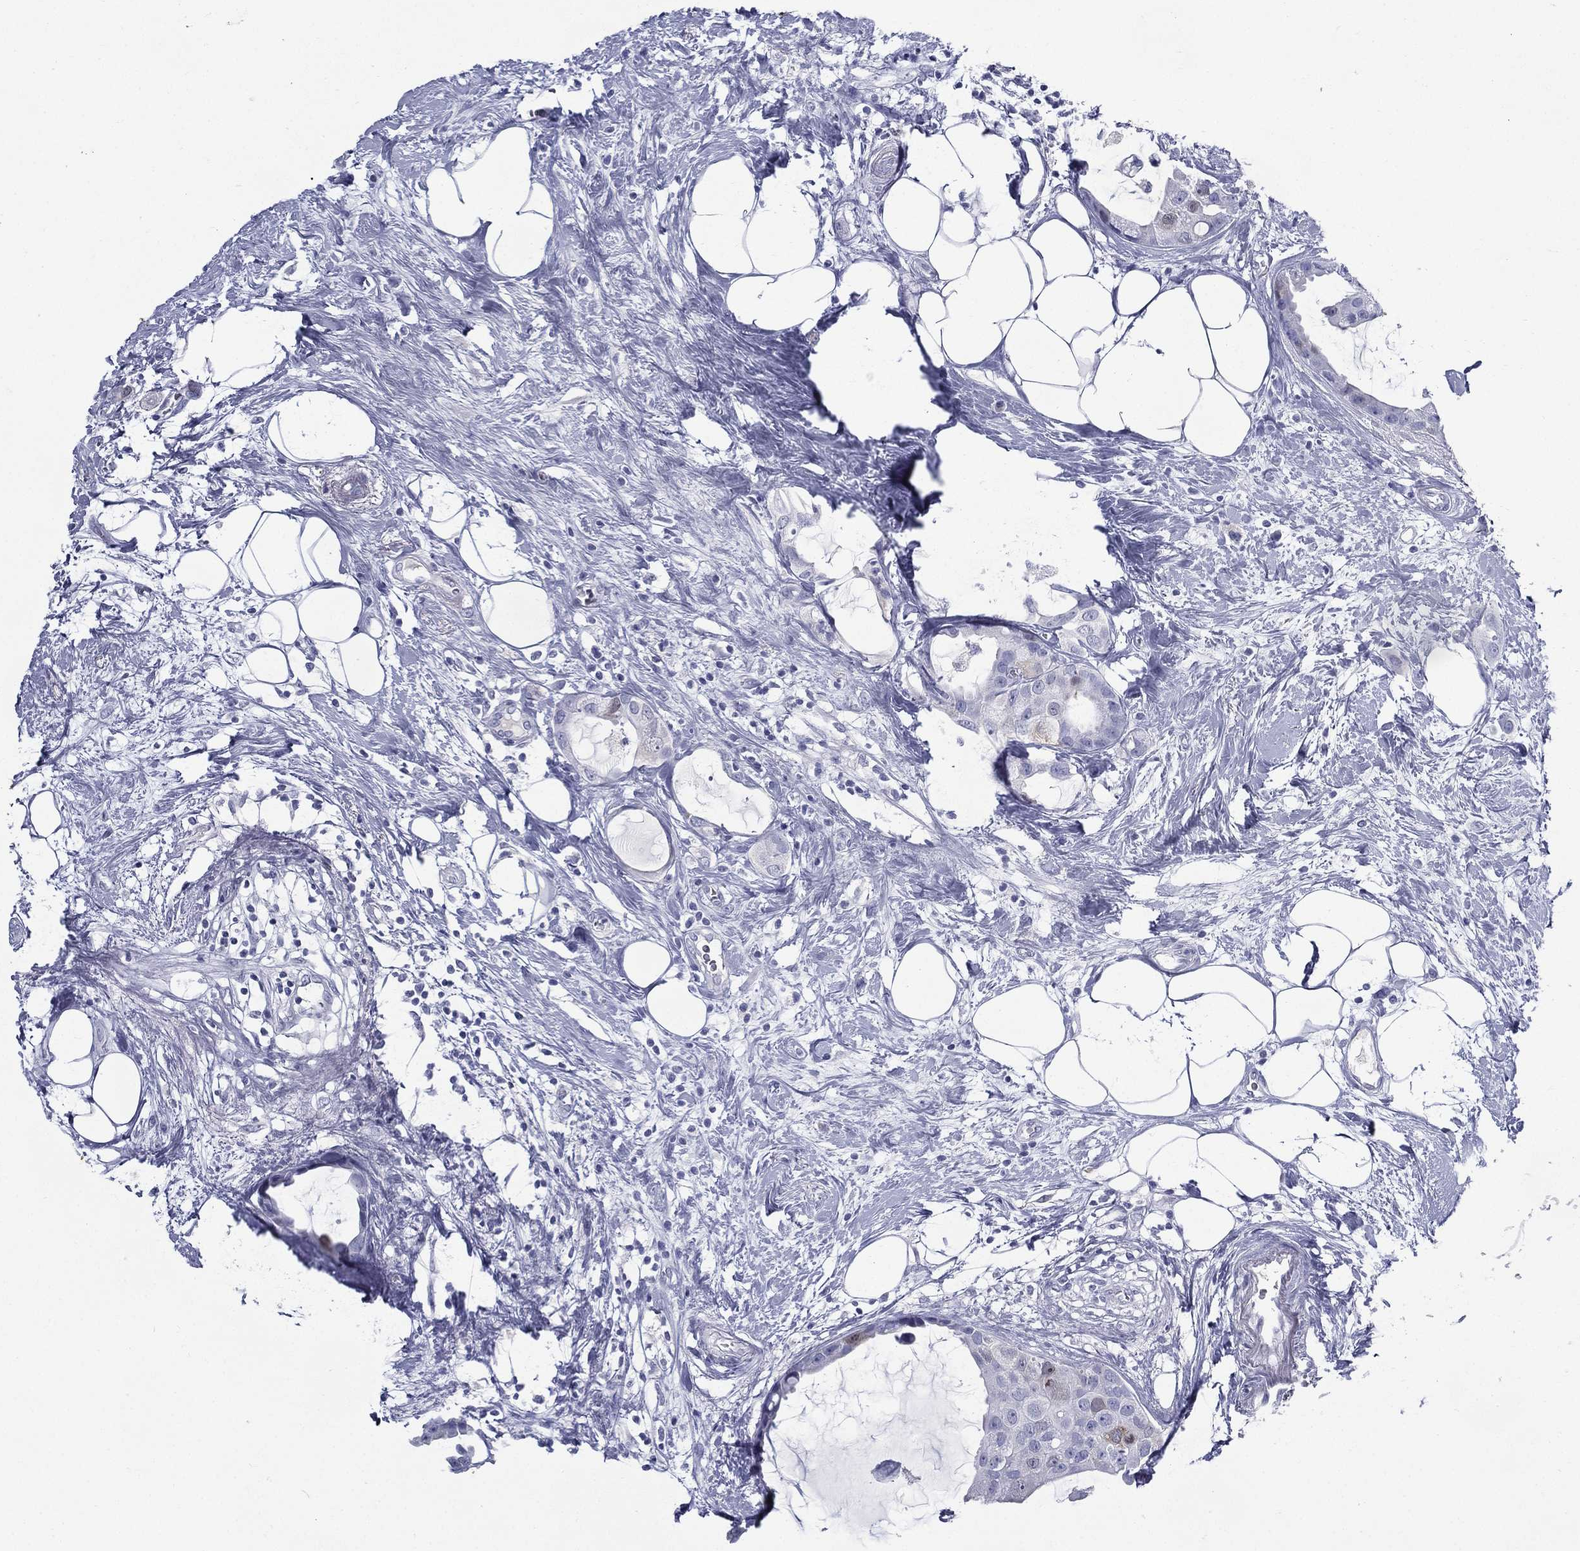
{"staining": {"intensity": "negative", "quantity": "none", "location": "none"}, "tissue": "breast cancer", "cell_type": "Tumor cells", "image_type": "cancer", "snomed": [{"axis": "morphology", "description": "Duct carcinoma"}, {"axis": "topography", "description": "Breast"}], "caption": "Immunohistochemical staining of human infiltrating ductal carcinoma (breast) exhibits no significant positivity in tumor cells.", "gene": "KIF2C", "patient": {"sex": "female", "age": 45}}